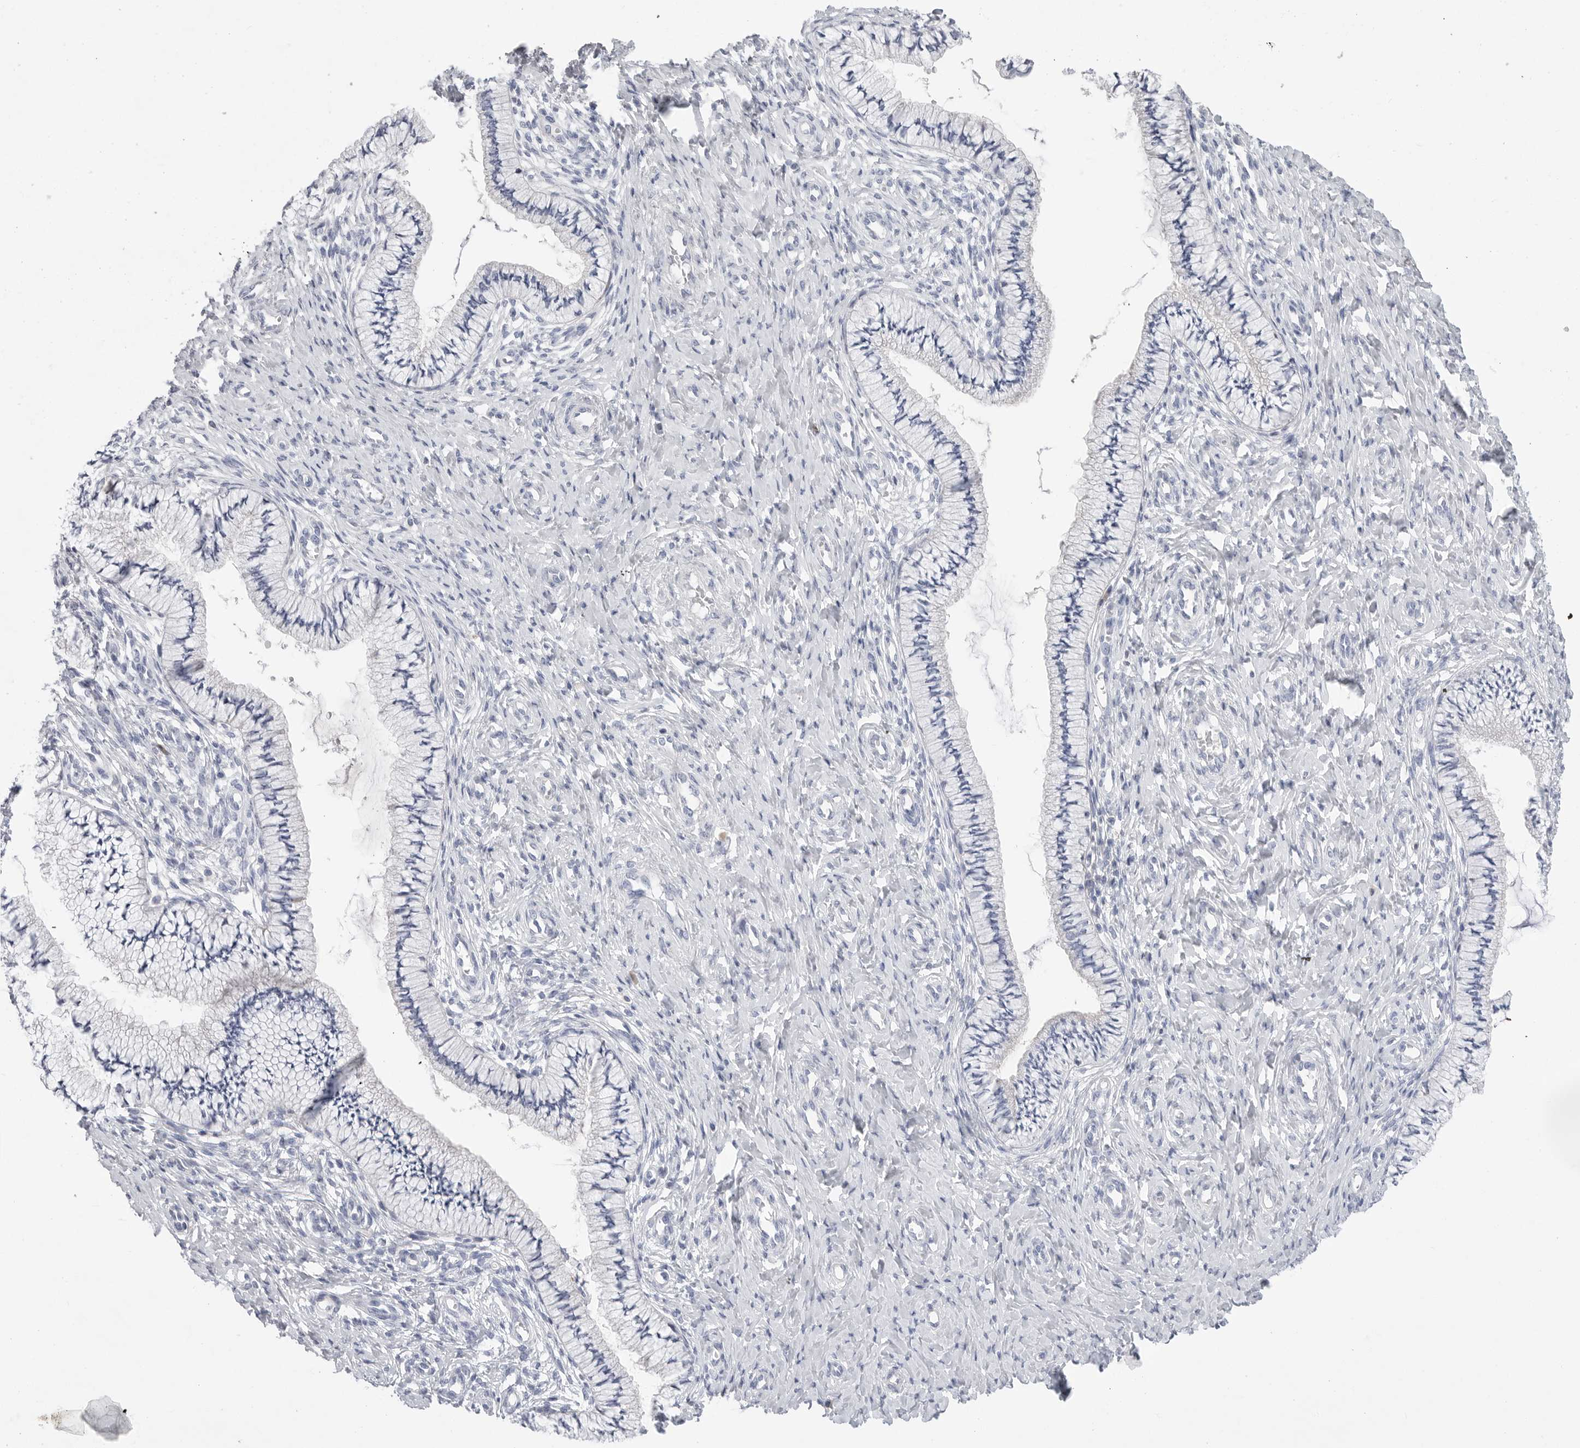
{"staining": {"intensity": "negative", "quantity": "none", "location": "none"}, "tissue": "cervix", "cell_type": "Glandular cells", "image_type": "normal", "snomed": [{"axis": "morphology", "description": "Normal tissue, NOS"}, {"axis": "topography", "description": "Cervix"}], "caption": "A photomicrograph of cervix stained for a protein shows no brown staining in glandular cells. (DAB IHC with hematoxylin counter stain).", "gene": "CAMK2B", "patient": {"sex": "female", "age": 36}}